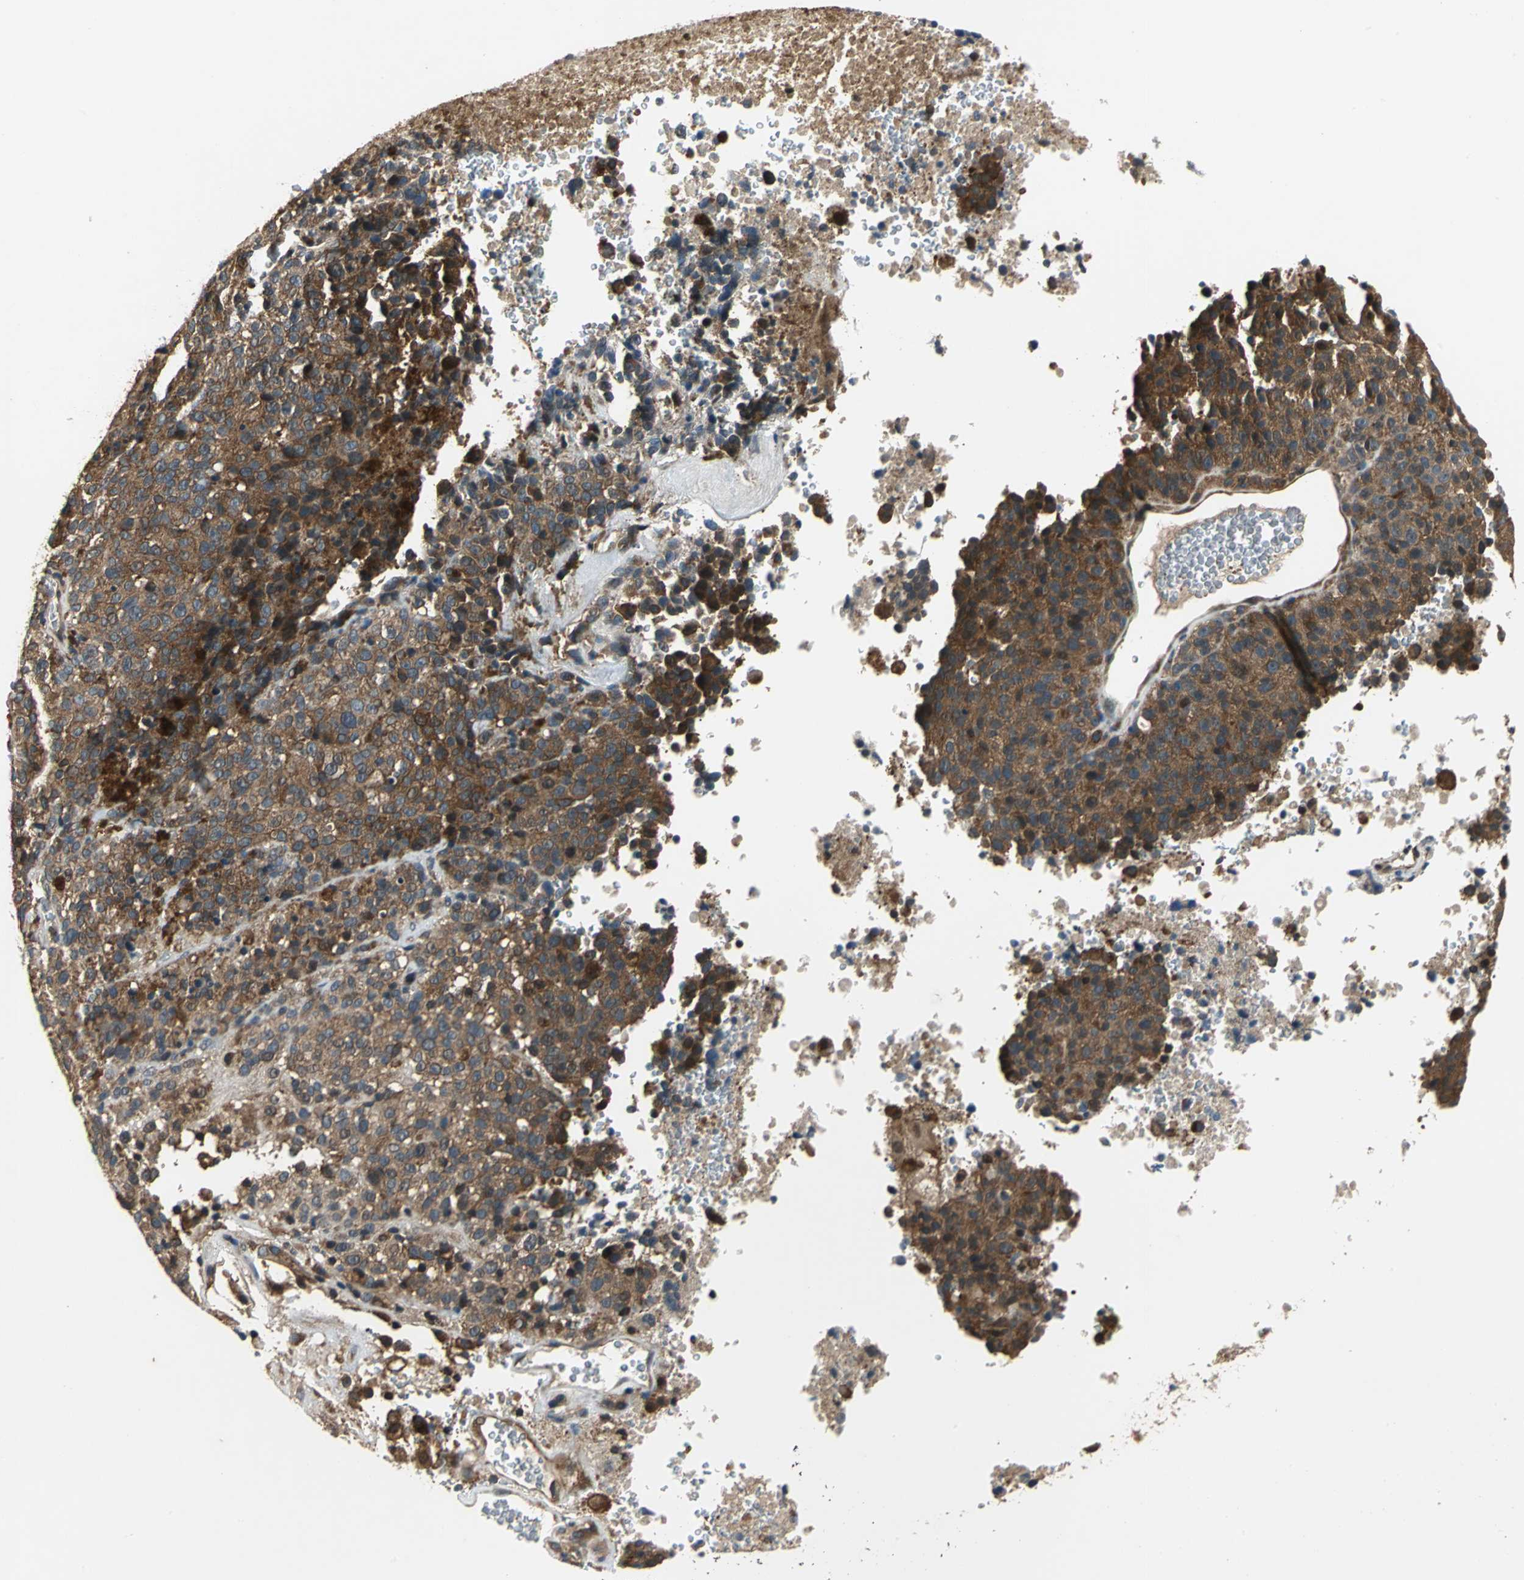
{"staining": {"intensity": "strong", "quantity": ">75%", "location": "cytoplasmic/membranous"}, "tissue": "melanoma", "cell_type": "Tumor cells", "image_type": "cancer", "snomed": [{"axis": "morphology", "description": "Malignant melanoma, Metastatic site"}, {"axis": "topography", "description": "Cerebral cortex"}], "caption": "IHC micrograph of malignant melanoma (metastatic site) stained for a protein (brown), which displays high levels of strong cytoplasmic/membranous expression in about >75% of tumor cells.", "gene": "EIF2B2", "patient": {"sex": "female", "age": 52}}